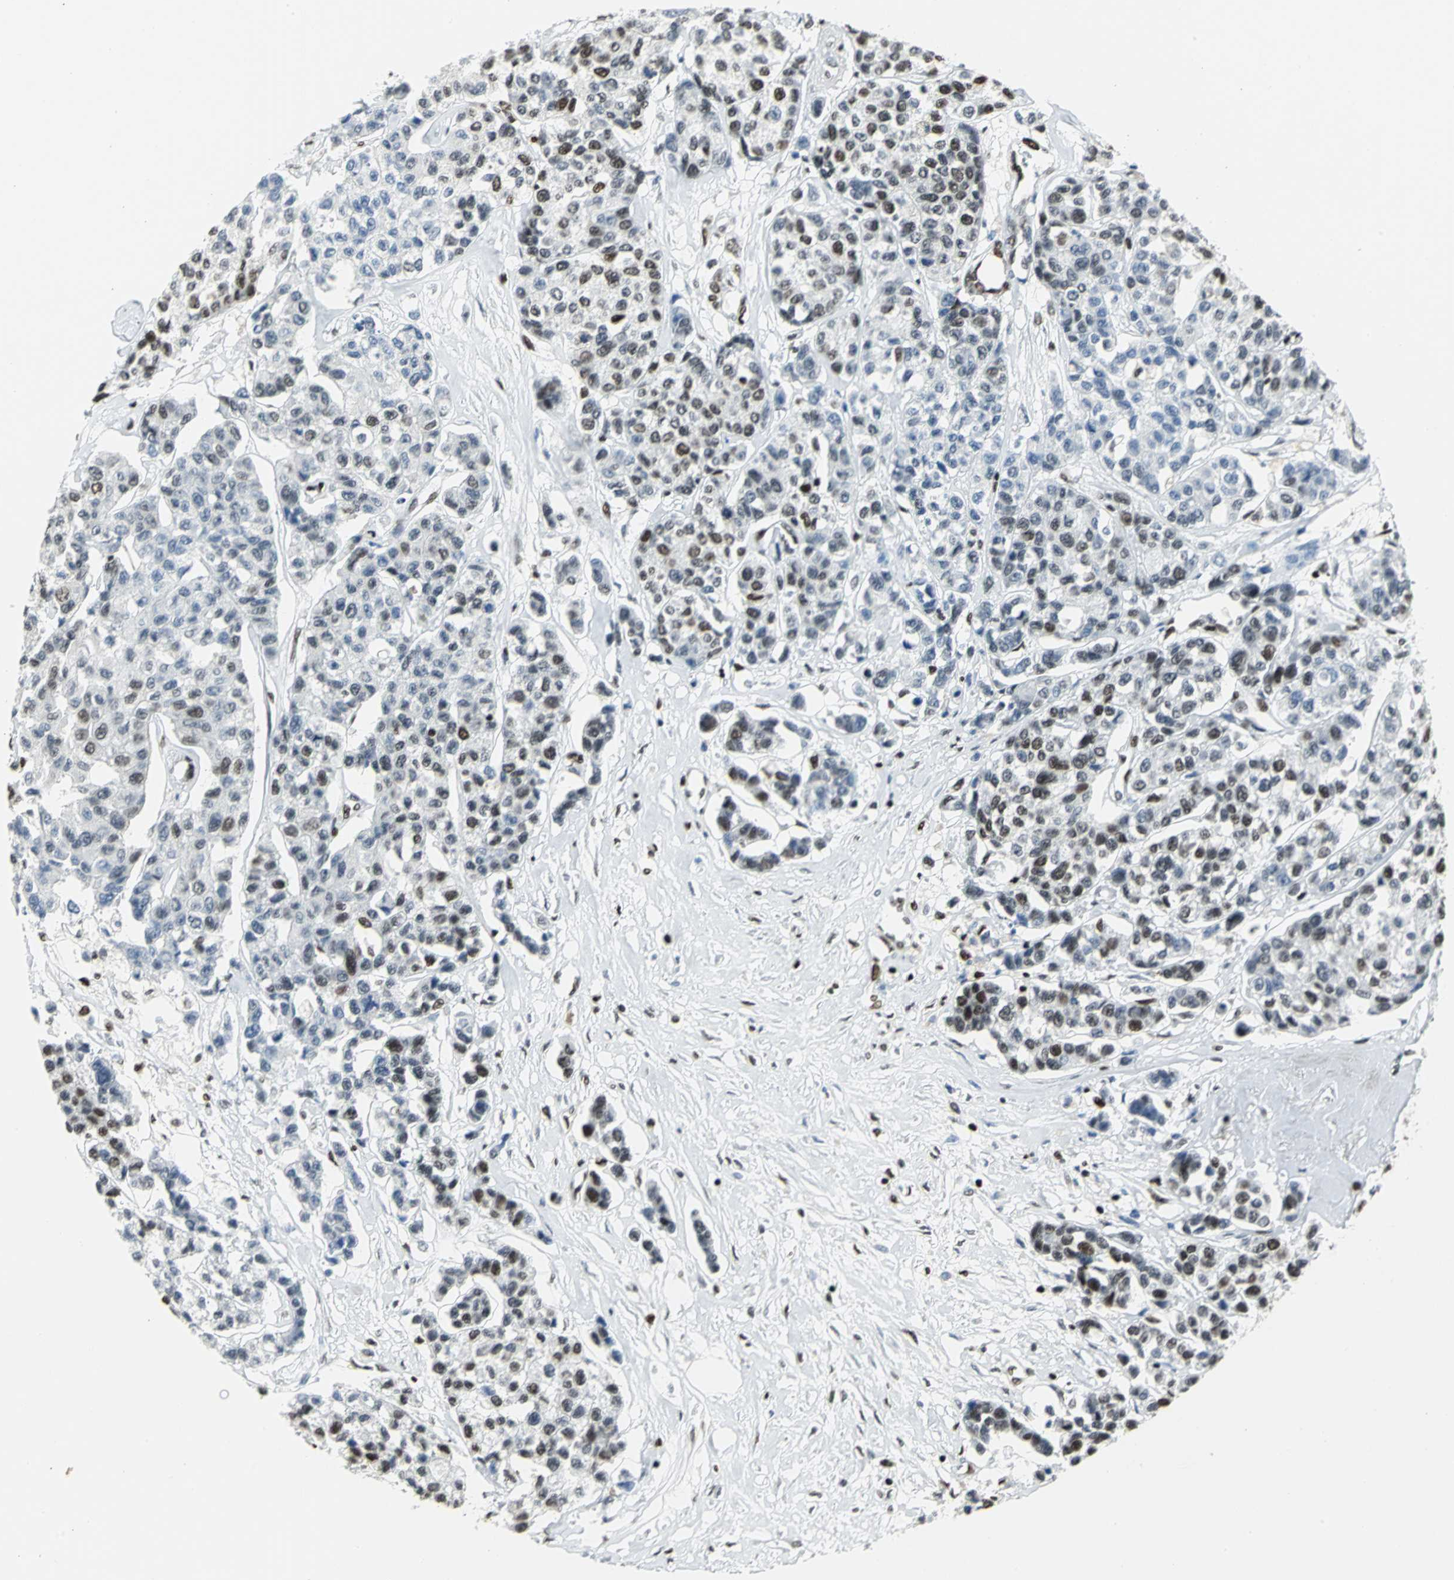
{"staining": {"intensity": "strong", "quantity": "25%-75%", "location": "nuclear"}, "tissue": "breast cancer", "cell_type": "Tumor cells", "image_type": "cancer", "snomed": [{"axis": "morphology", "description": "Duct carcinoma"}, {"axis": "topography", "description": "Breast"}], "caption": "A photomicrograph showing strong nuclear staining in approximately 25%-75% of tumor cells in breast cancer, as visualized by brown immunohistochemical staining.", "gene": "HNRNPD", "patient": {"sex": "female", "age": 51}}